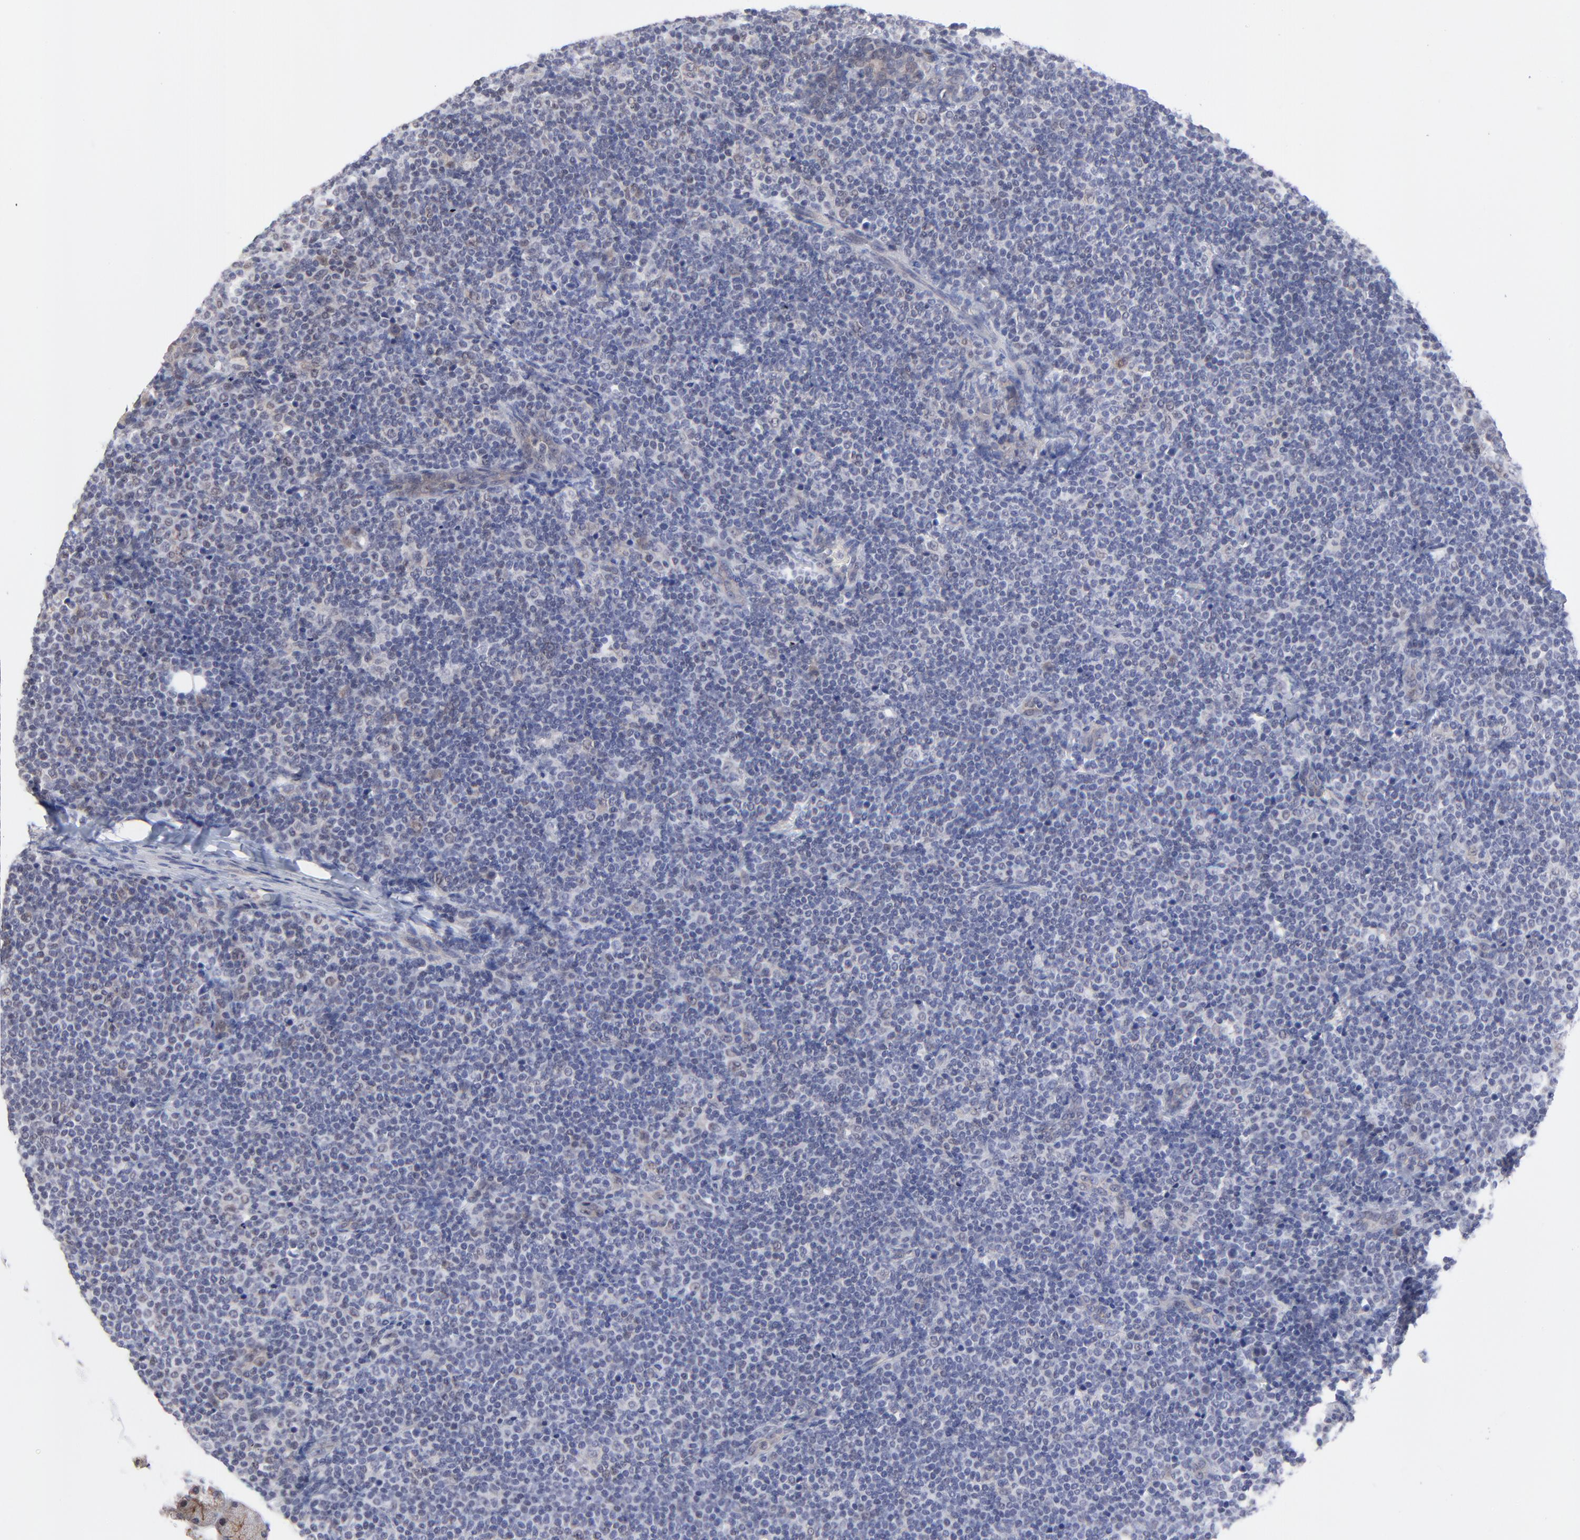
{"staining": {"intensity": "negative", "quantity": "none", "location": "none"}, "tissue": "lymph node", "cell_type": "Germinal center cells", "image_type": "normal", "snomed": [{"axis": "morphology", "description": "Normal tissue, NOS"}, {"axis": "morphology", "description": "Uncertain malignant potential"}, {"axis": "topography", "description": "Lymph node"}, {"axis": "topography", "description": "Salivary gland, NOS"}], "caption": "A high-resolution micrograph shows IHC staining of unremarkable lymph node, which reveals no significant expression in germinal center cells.", "gene": "FBXO8", "patient": {"sex": "female", "age": 51}}